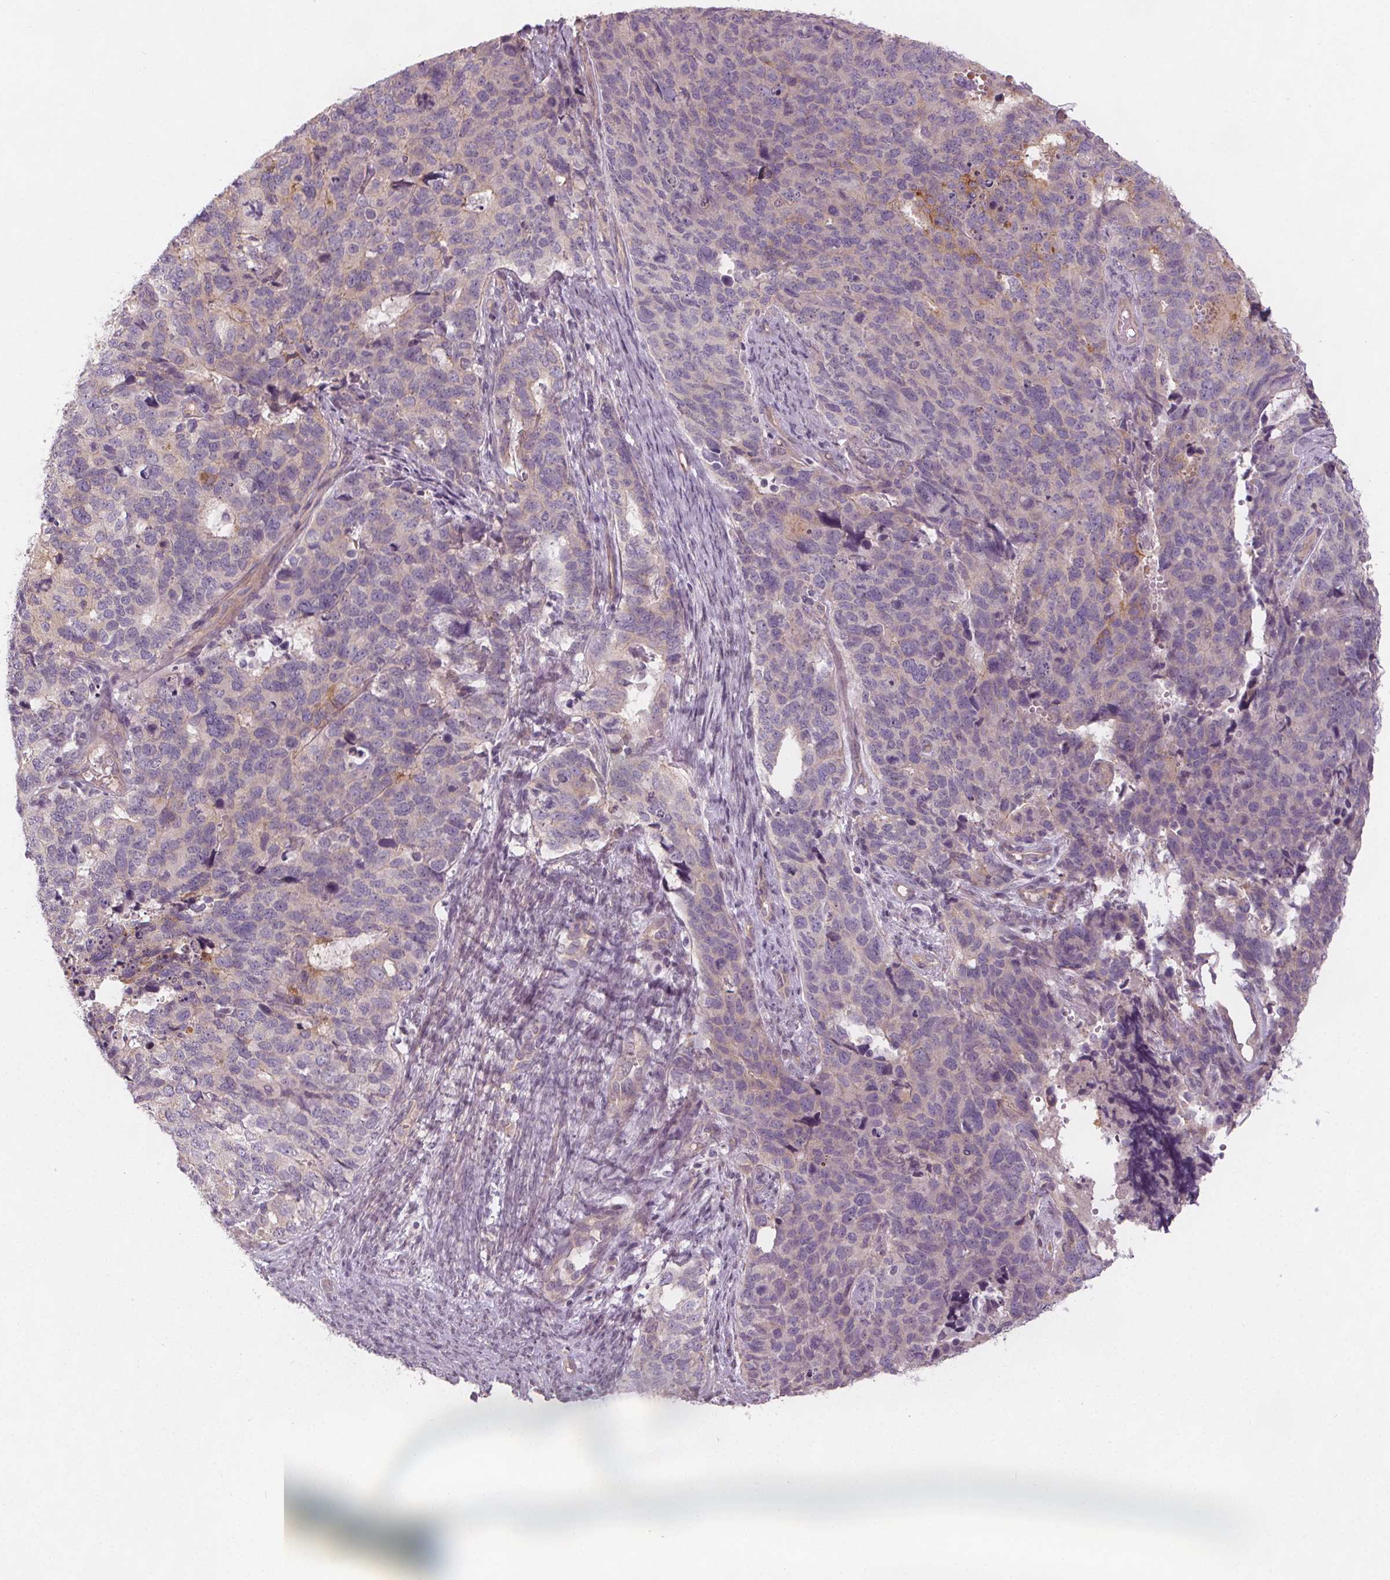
{"staining": {"intensity": "negative", "quantity": "none", "location": "none"}, "tissue": "cervical cancer", "cell_type": "Tumor cells", "image_type": "cancer", "snomed": [{"axis": "morphology", "description": "Squamous cell carcinoma, NOS"}, {"axis": "topography", "description": "Cervix"}], "caption": "Image shows no protein positivity in tumor cells of cervical cancer (squamous cell carcinoma) tissue.", "gene": "VNN1", "patient": {"sex": "female", "age": 63}}